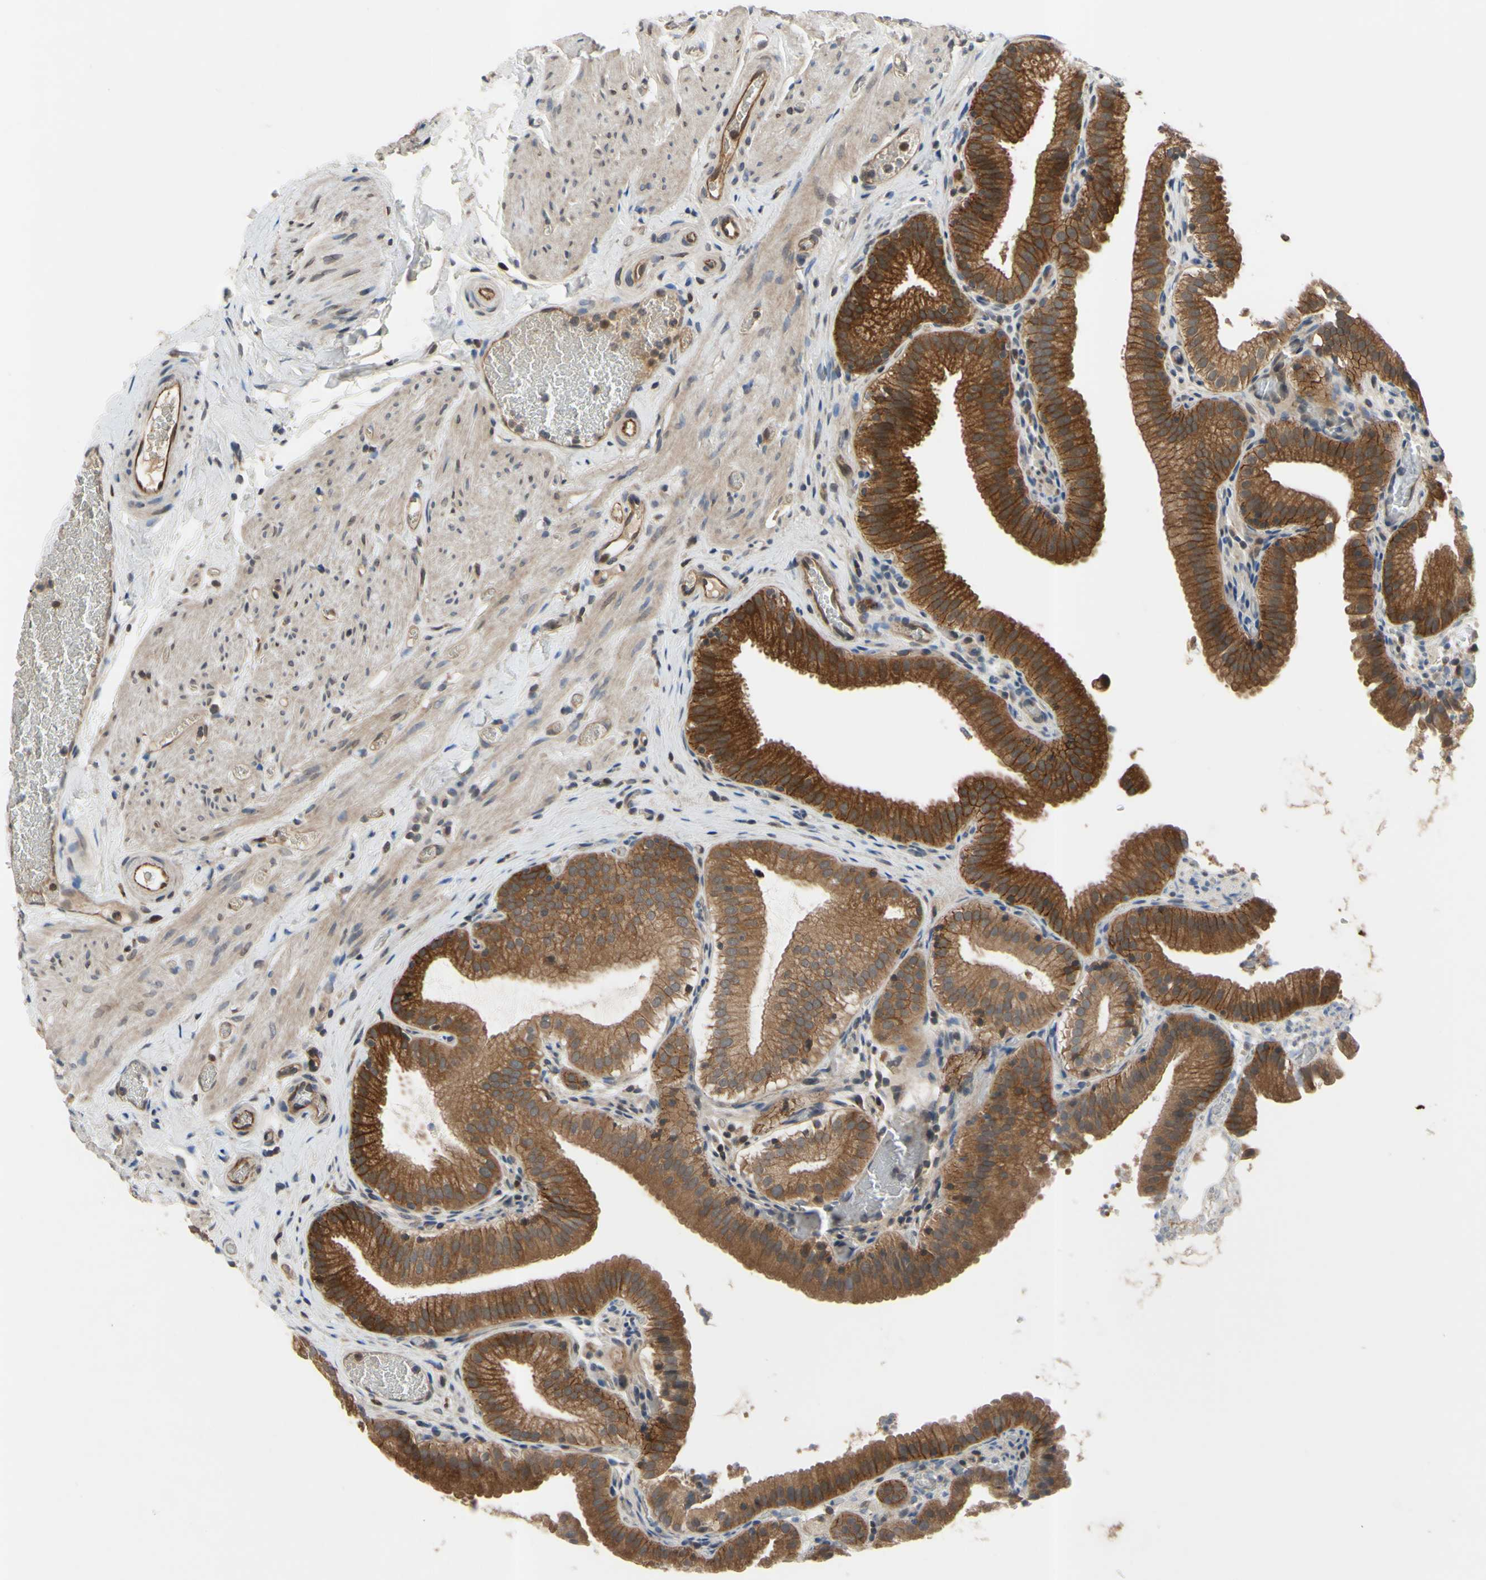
{"staining": {"intensity": "strong", "quantity": ">75%", "location": "cytoplasmic/membranous"}, "tissue": "gallbladder", "cell_type": "Glandular cells", "image_type": "normal", "snomed": [{"axis": "morphology", "description": "Normal tissue, NOS"}, {"axis": "topography", "description": "Gallbladder"}], "caption": "Gallbladder stained for a protein (brown) exhibits strong cytoplasmic/membranous positive expression in approximately >75% of glandular cells.", "gene": "XIAP", "patient": {"sex": "male", "age": 54}}